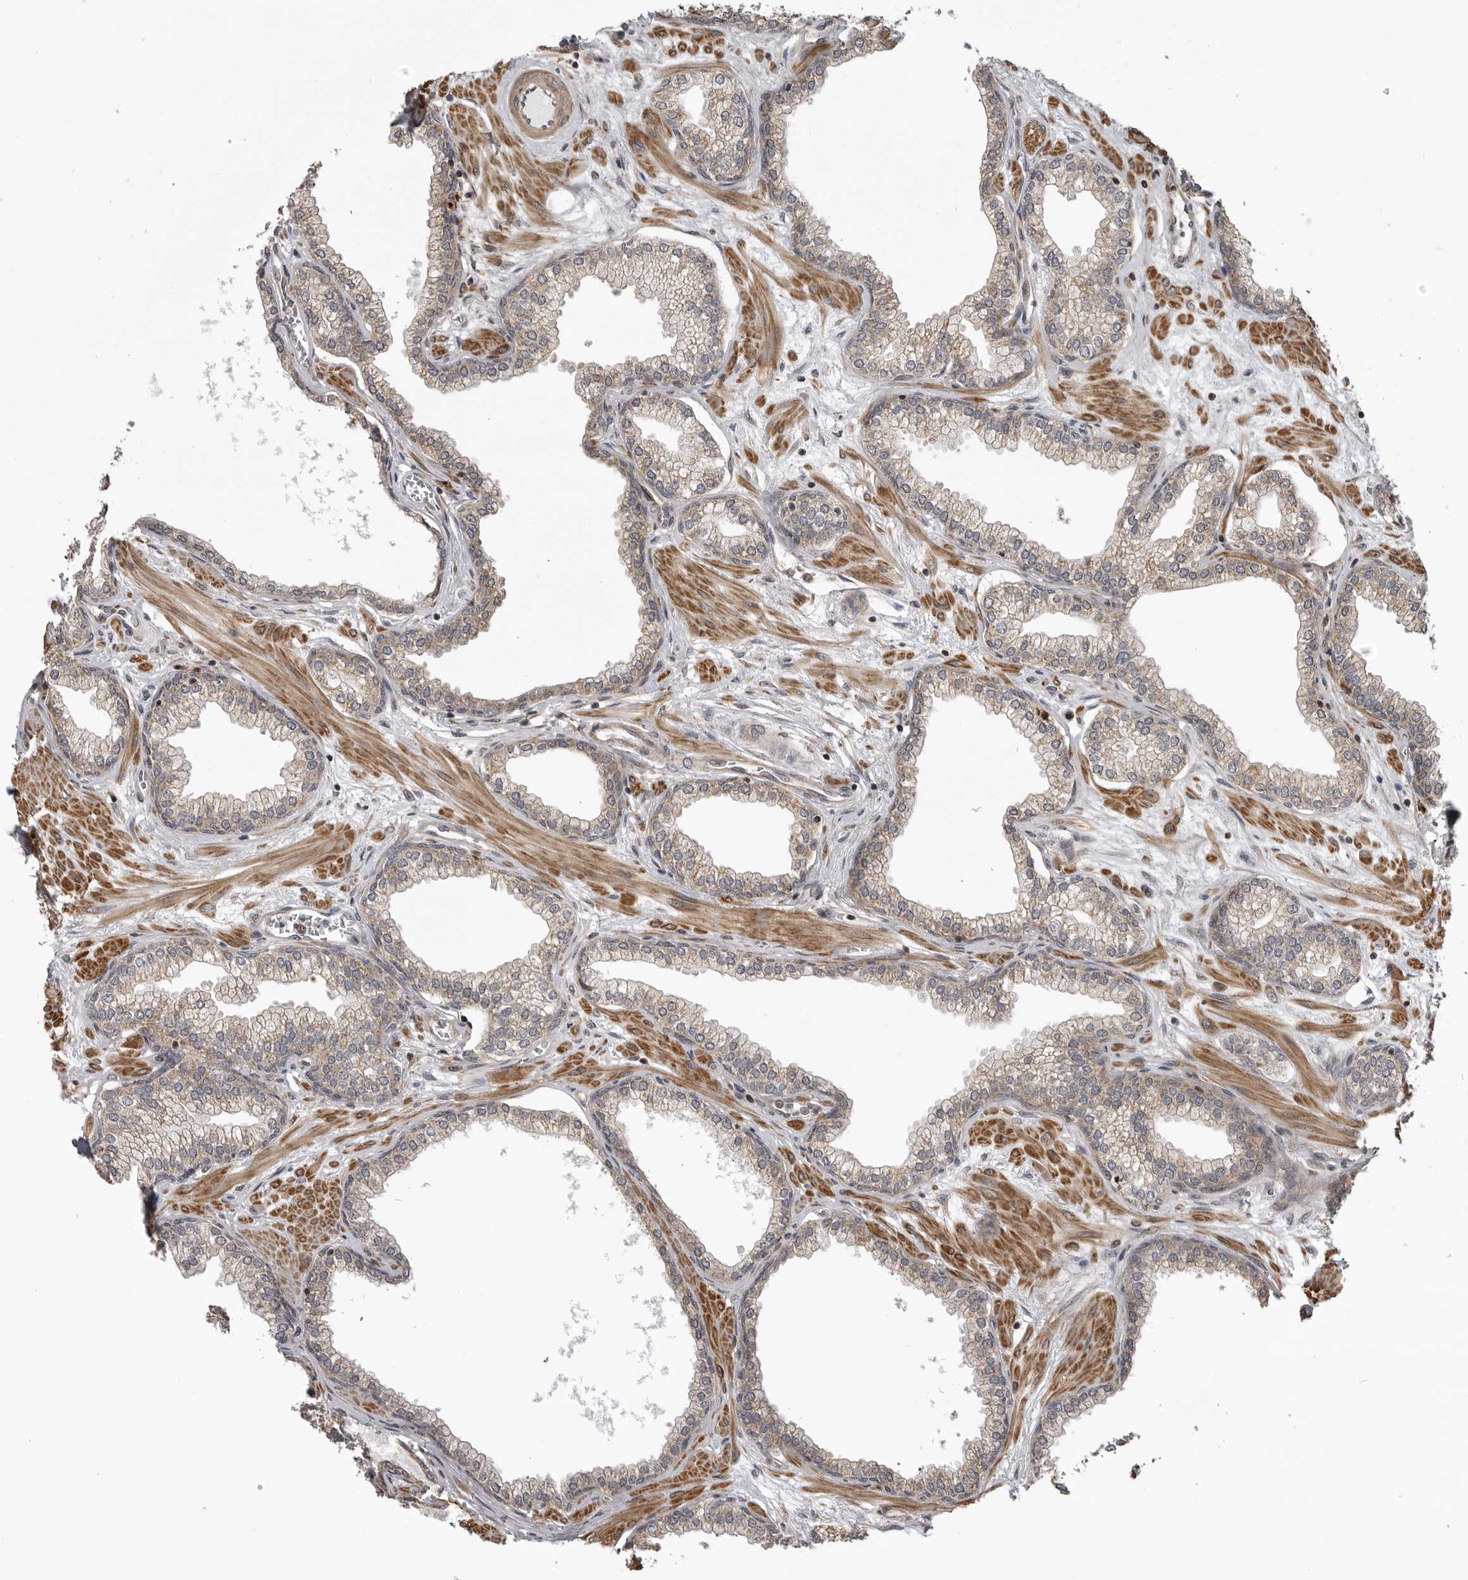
{"staining": {"intensity": "moderate", "quantity": ">75%", "location": "cytoplasmic/membranous"}, "tissue": "prostate", "cell_type": "Glandular cells", "image_type": "normal", "snomed": [{"axis": "morphology", "description": "Normal tissue, NOS"}, {"axis": "morphology", "description": "Urothelial carcinoma, Low grade"}, {"axis": "topography", "description": "Urinary bladder"}, {"axis": "topography", "description": "Prostate"}], "caption": "High-magnification brightfield microscopy of benign prostate stained with DAB (brown) and counterstained with hematoxylin (blue). glandular cells exhibit moderate cytoplasmic/membranous positivity is identified in about>75% of cells.", "gene": "ZNRF1", "patient": {"sex": "male", "age": 60}}